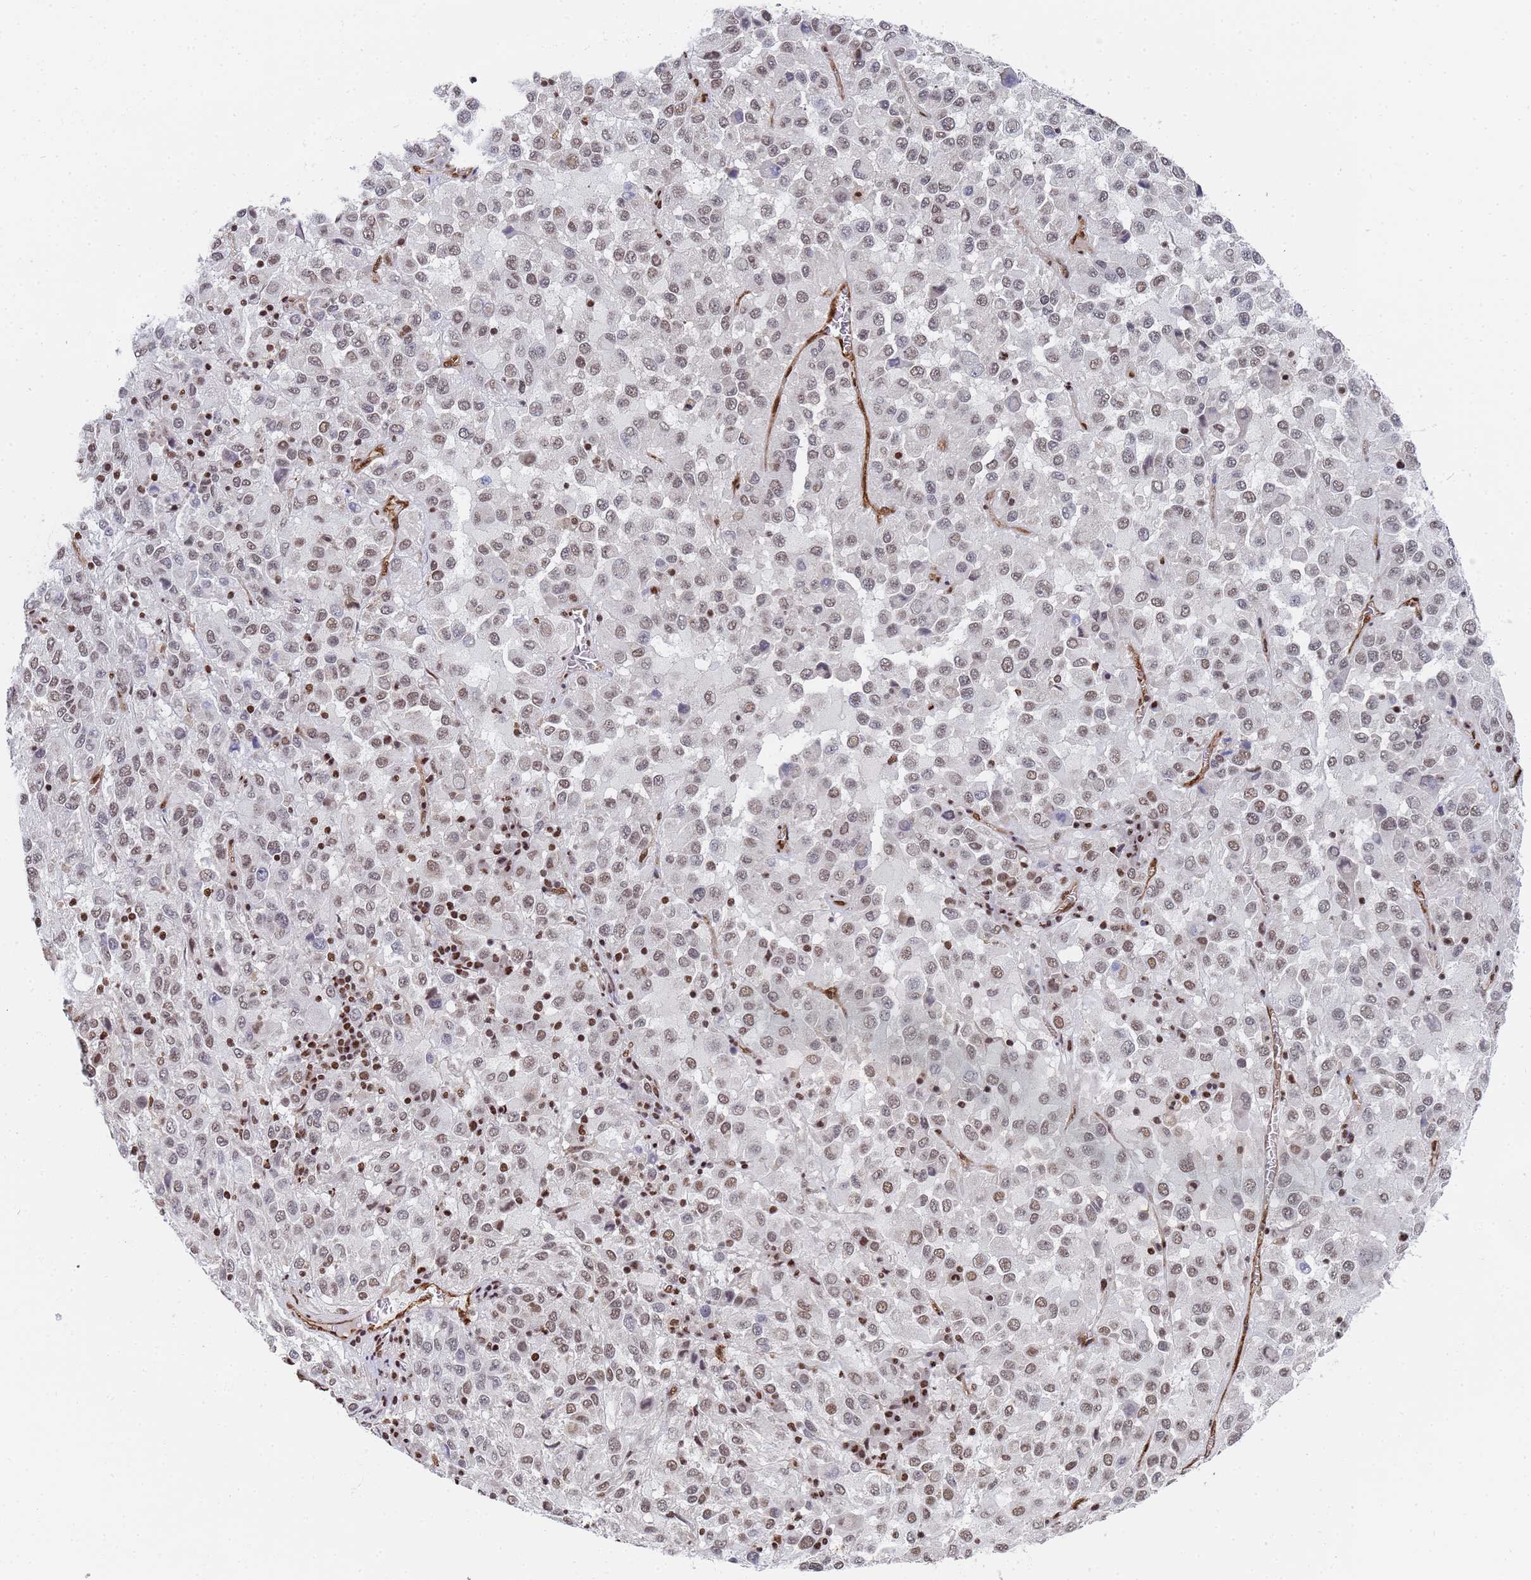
{"staining": {"intensity": "weak", "quantity": ">75%", "location": "nuclear"}, "tissue": "melanoma", "cell_type": "Tumor cells", "image_type": "cancer", "snomed": [{"axis": "morphology", "description": "Malignant melanoma, Metastatic site"}, {"axis": "topography", "description": "Lung"}], "caption": "The micrograph shows immunohistochemical staining of malignant melanoma (metastatic site). There is weak nuclear positivity is present in approximately >75% of tumor cells. Nuclei are stained in blue.", "gene": "RAVER2", "patient": {"sex": "male", "age": 64}}